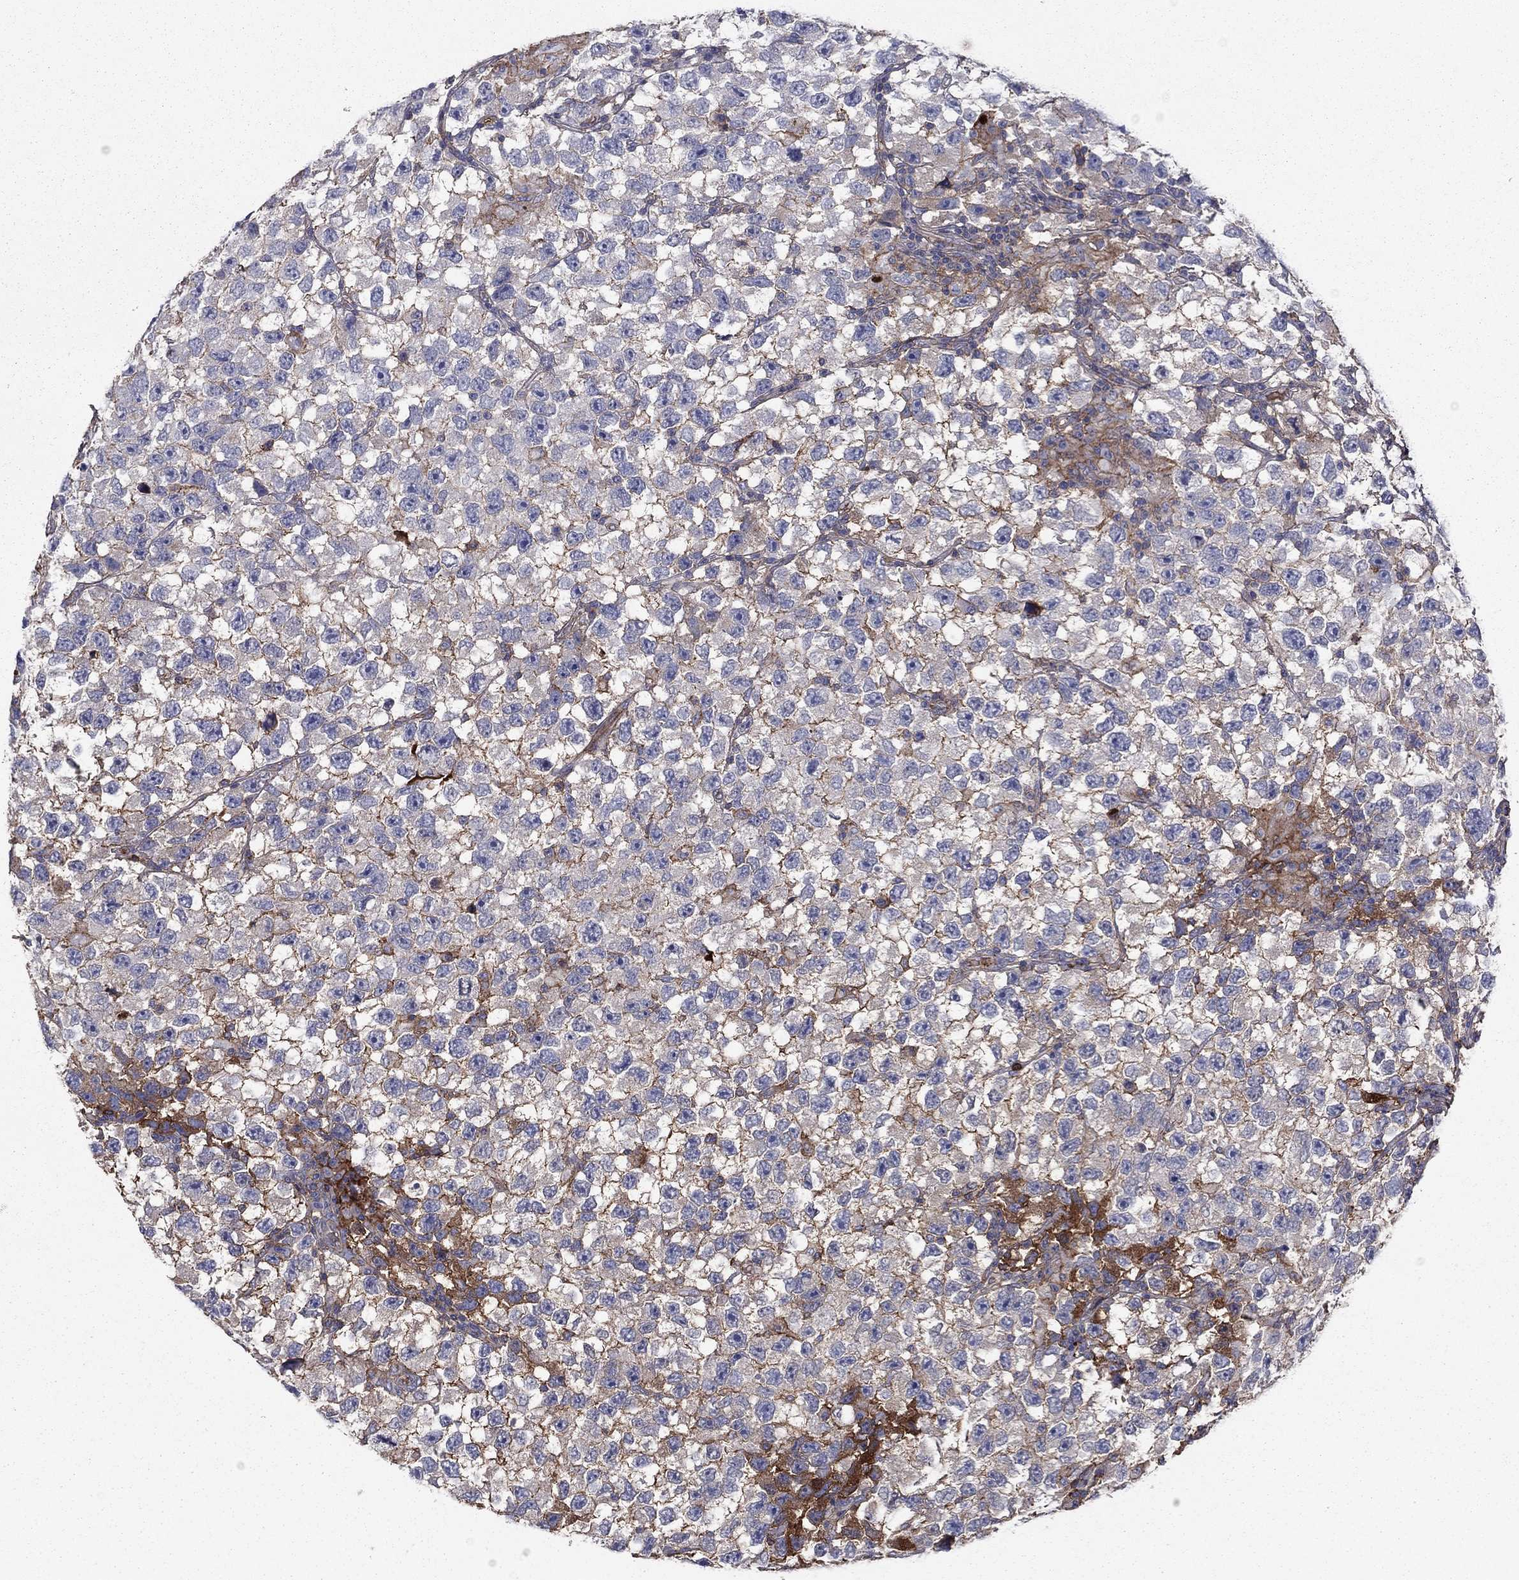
{"staining": {"intensity": "moderate", "quantity": "25%-75%", "location": "cytoplasmic/membranous"}, "tissue": "testis cancer", "cell_type": "Tumor cells", "image_type": "cancer", "snomed": [{"axis": "morphology", "description": "Seminoma, NOS"}, {"axis": "topography", "description": "Testis"}], "caption": "A micrograph showing moderate cytoplasmic/membranous expression in approximately 25%-75% of tumor cells in seminoma (testis), as visualized by brown immunohistochemical staining.", "gene": "HPX", "patient": {"sex": "male", "age": 26}}